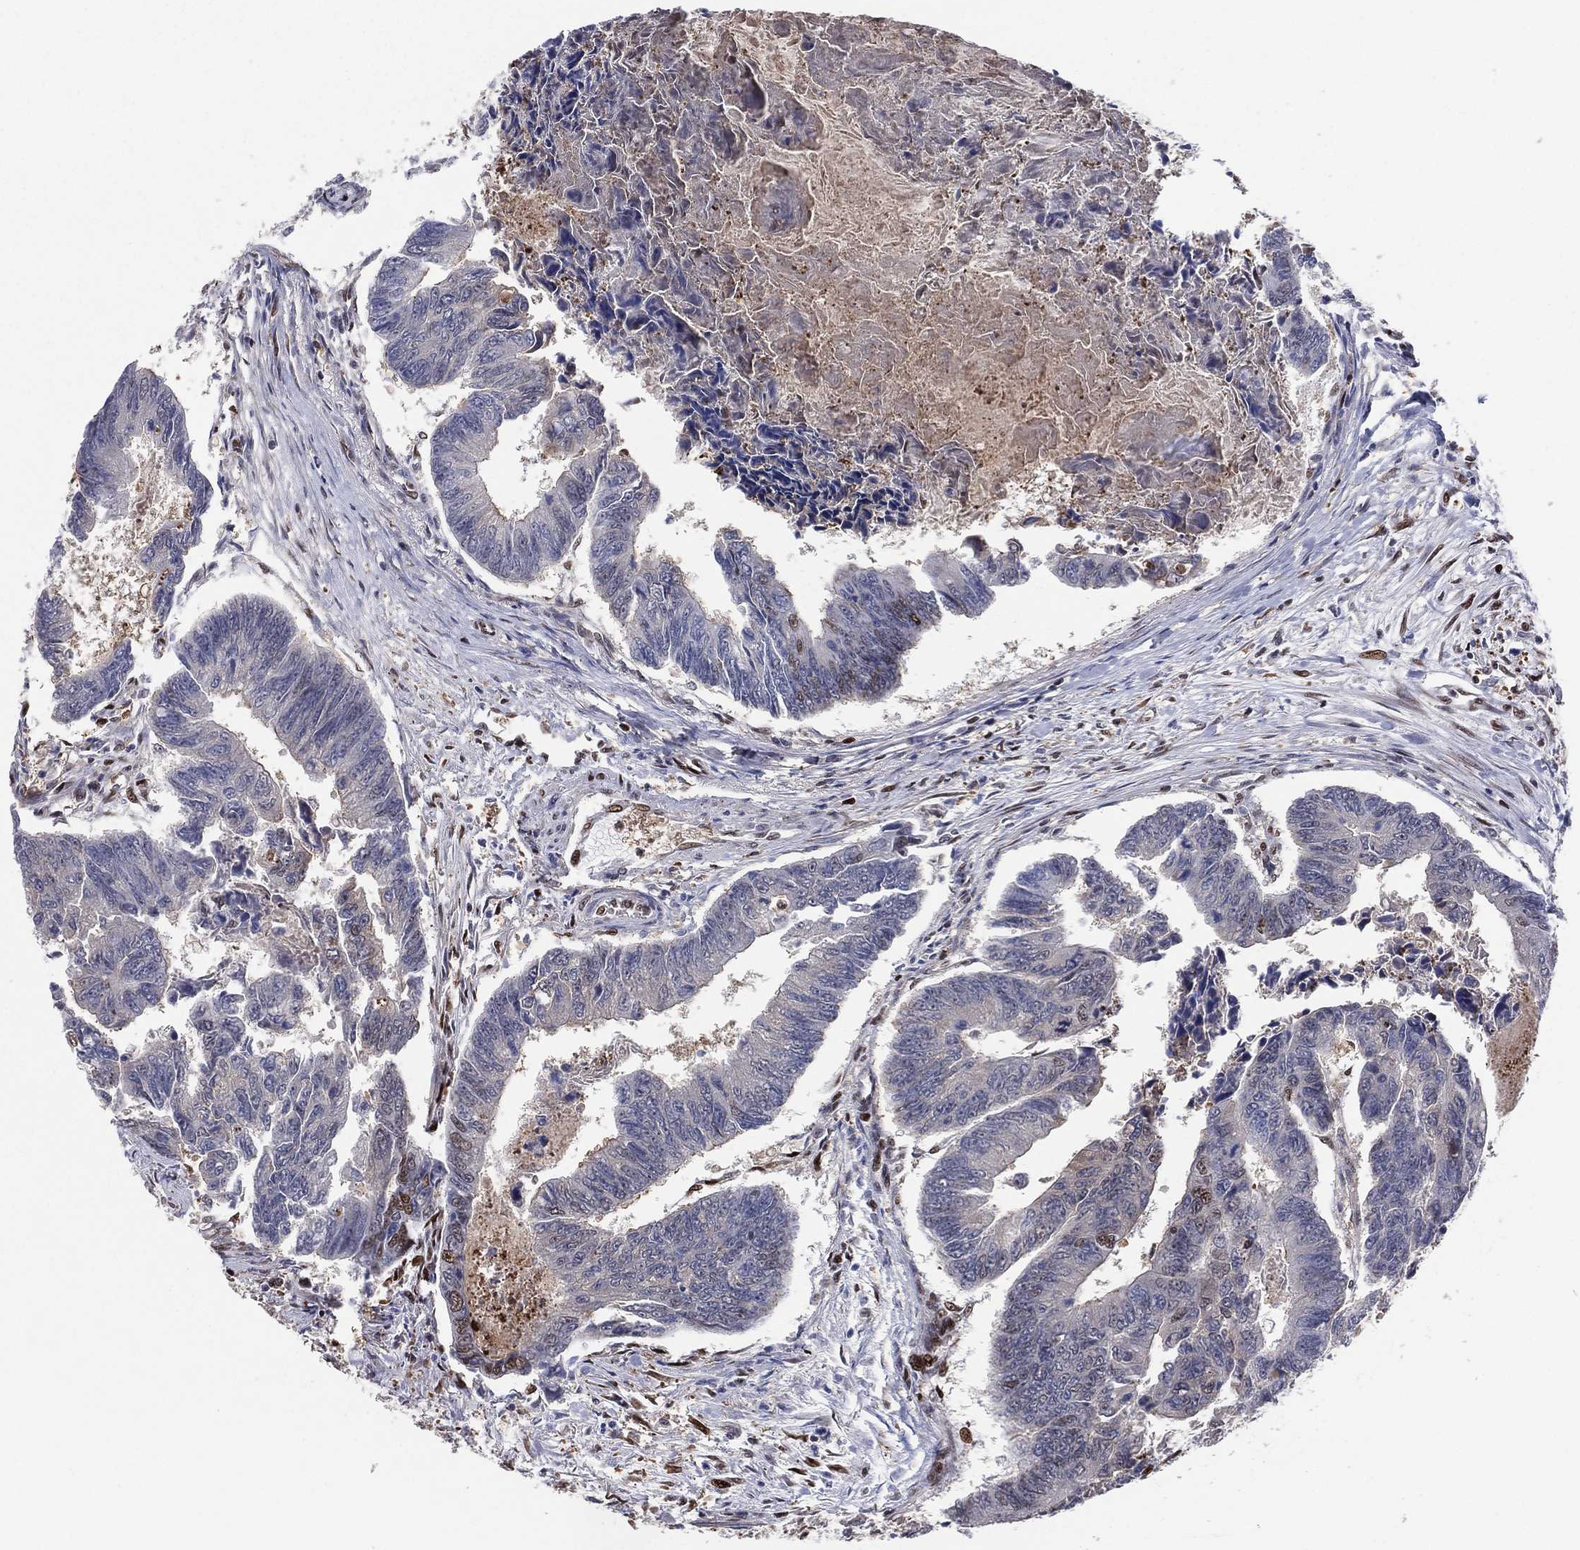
{"staining": {"intensity": "weak", "quantity": "<25%", "location": "nuclear"}, "tissue": "colorectal cancer", "cell_type": "Tumor cells", "image_type": "cancer", "snomed": [{"axis": "morphology", "description": "Adenocarcinoma, NOS"}, {"axis": "topography", "description": "Colon"}], "caption": "IHC micrograph of colorectal cancer stained for a protein (brown), which exhibits no staining in tumor cells. (DAB (3,3'-diaminobenzidine) immunohistochemistry, high magnification).", "gene": "GAPDH", "patient": {"sex": "female", "age": 65}}